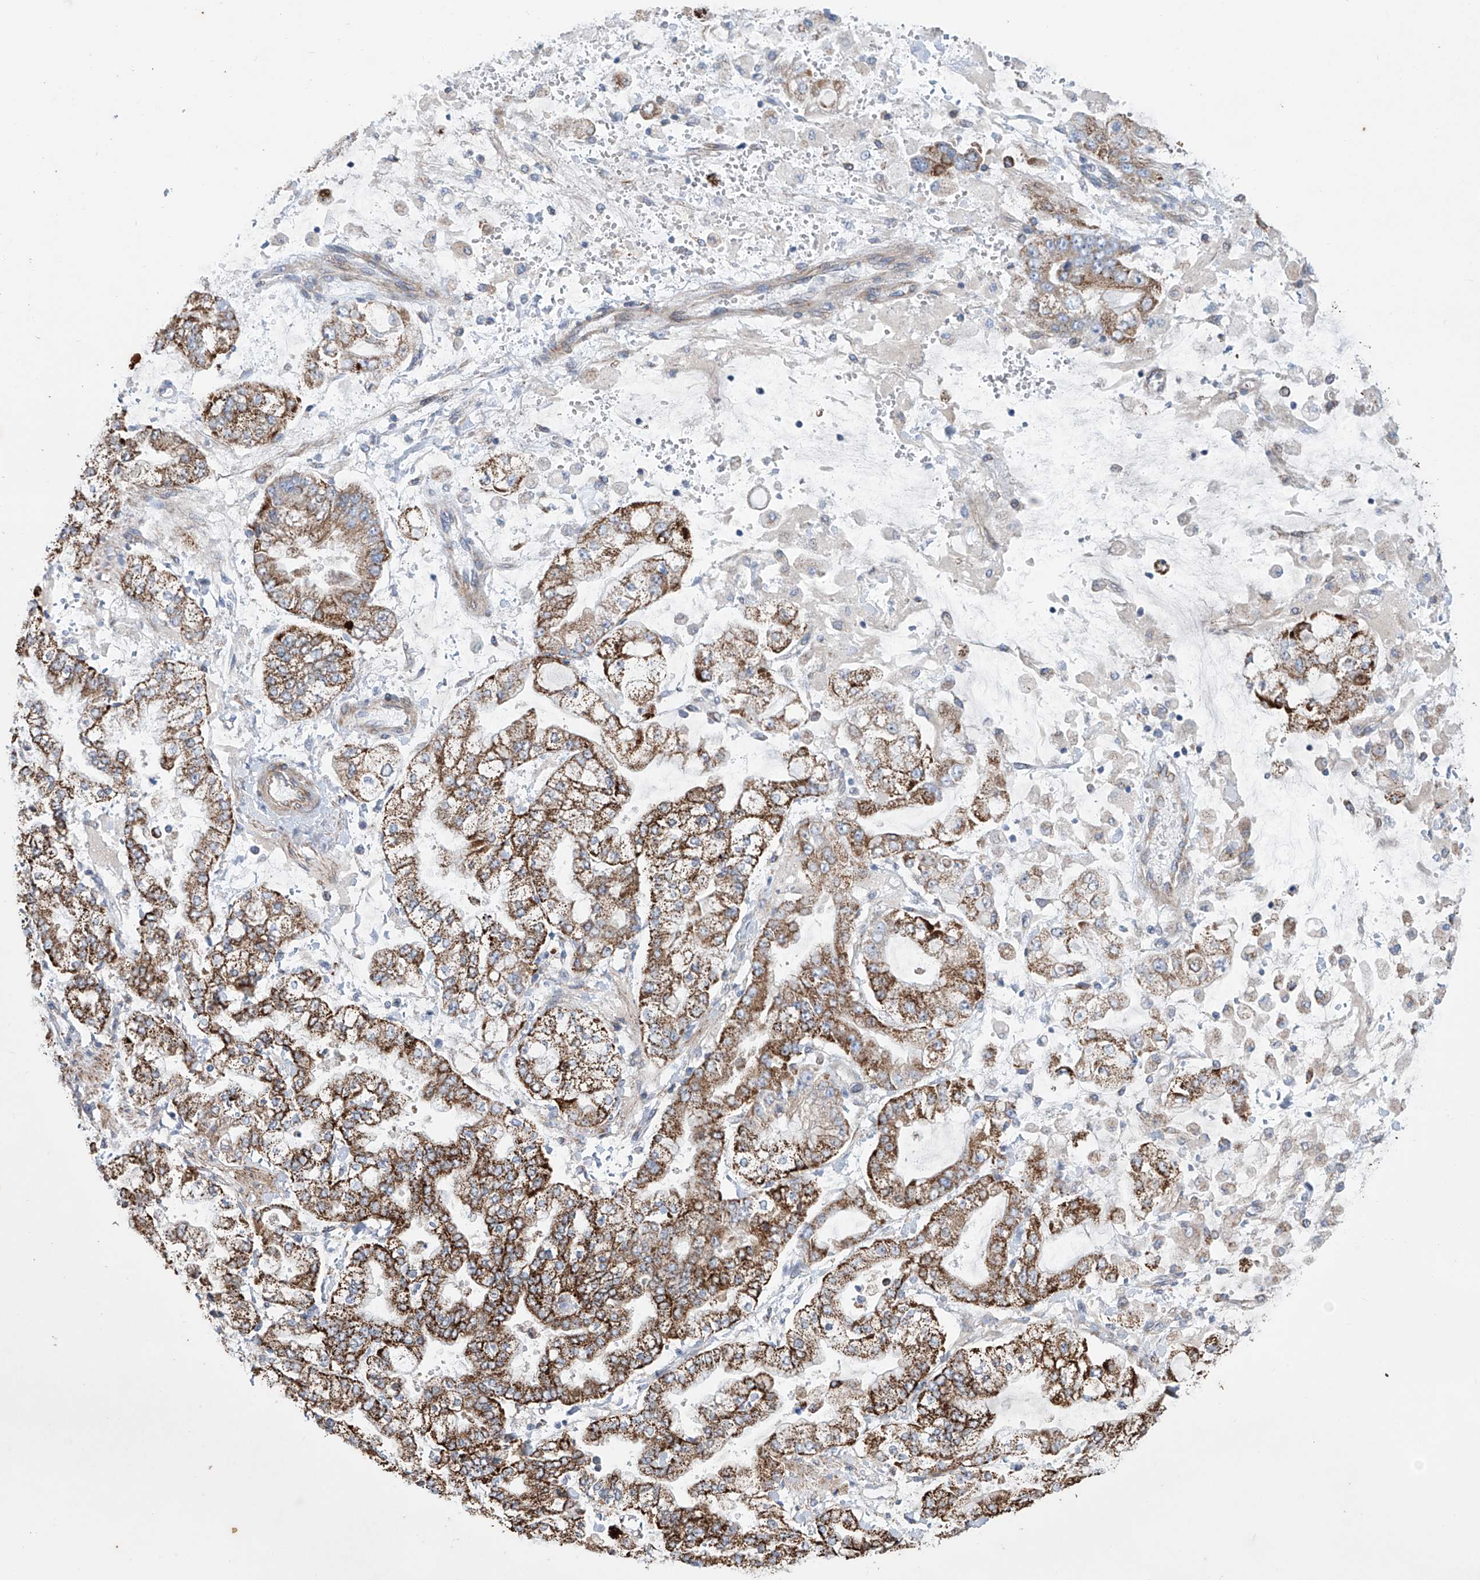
{"staining": {"intensity": "moderate", "quantity": ">75%", "location": "cytoplasmic/membranous"}, "tissue": "stomach cancer", "cell_type": "Tumor cells", "image_type": "cancer", "snomed": [{"axis": "morphology", "description": "Normal tissue, NOS"}, {"axis": "morphology", "description": "Adenocarcinoma, NOS"}, {"axis": "topography", "description": "Stomach, upper"}, {"axis": "topography", "description": "Stomach"}], "caption": "A photomicrograph of human stomach cancer (adenocarcinoma) stained for a protein shows moderate cytoplasmic/membranous brown staining in tumor cells.", "gene": "ALDH6A1", "patient": {"sex": "male", "age": 76}}